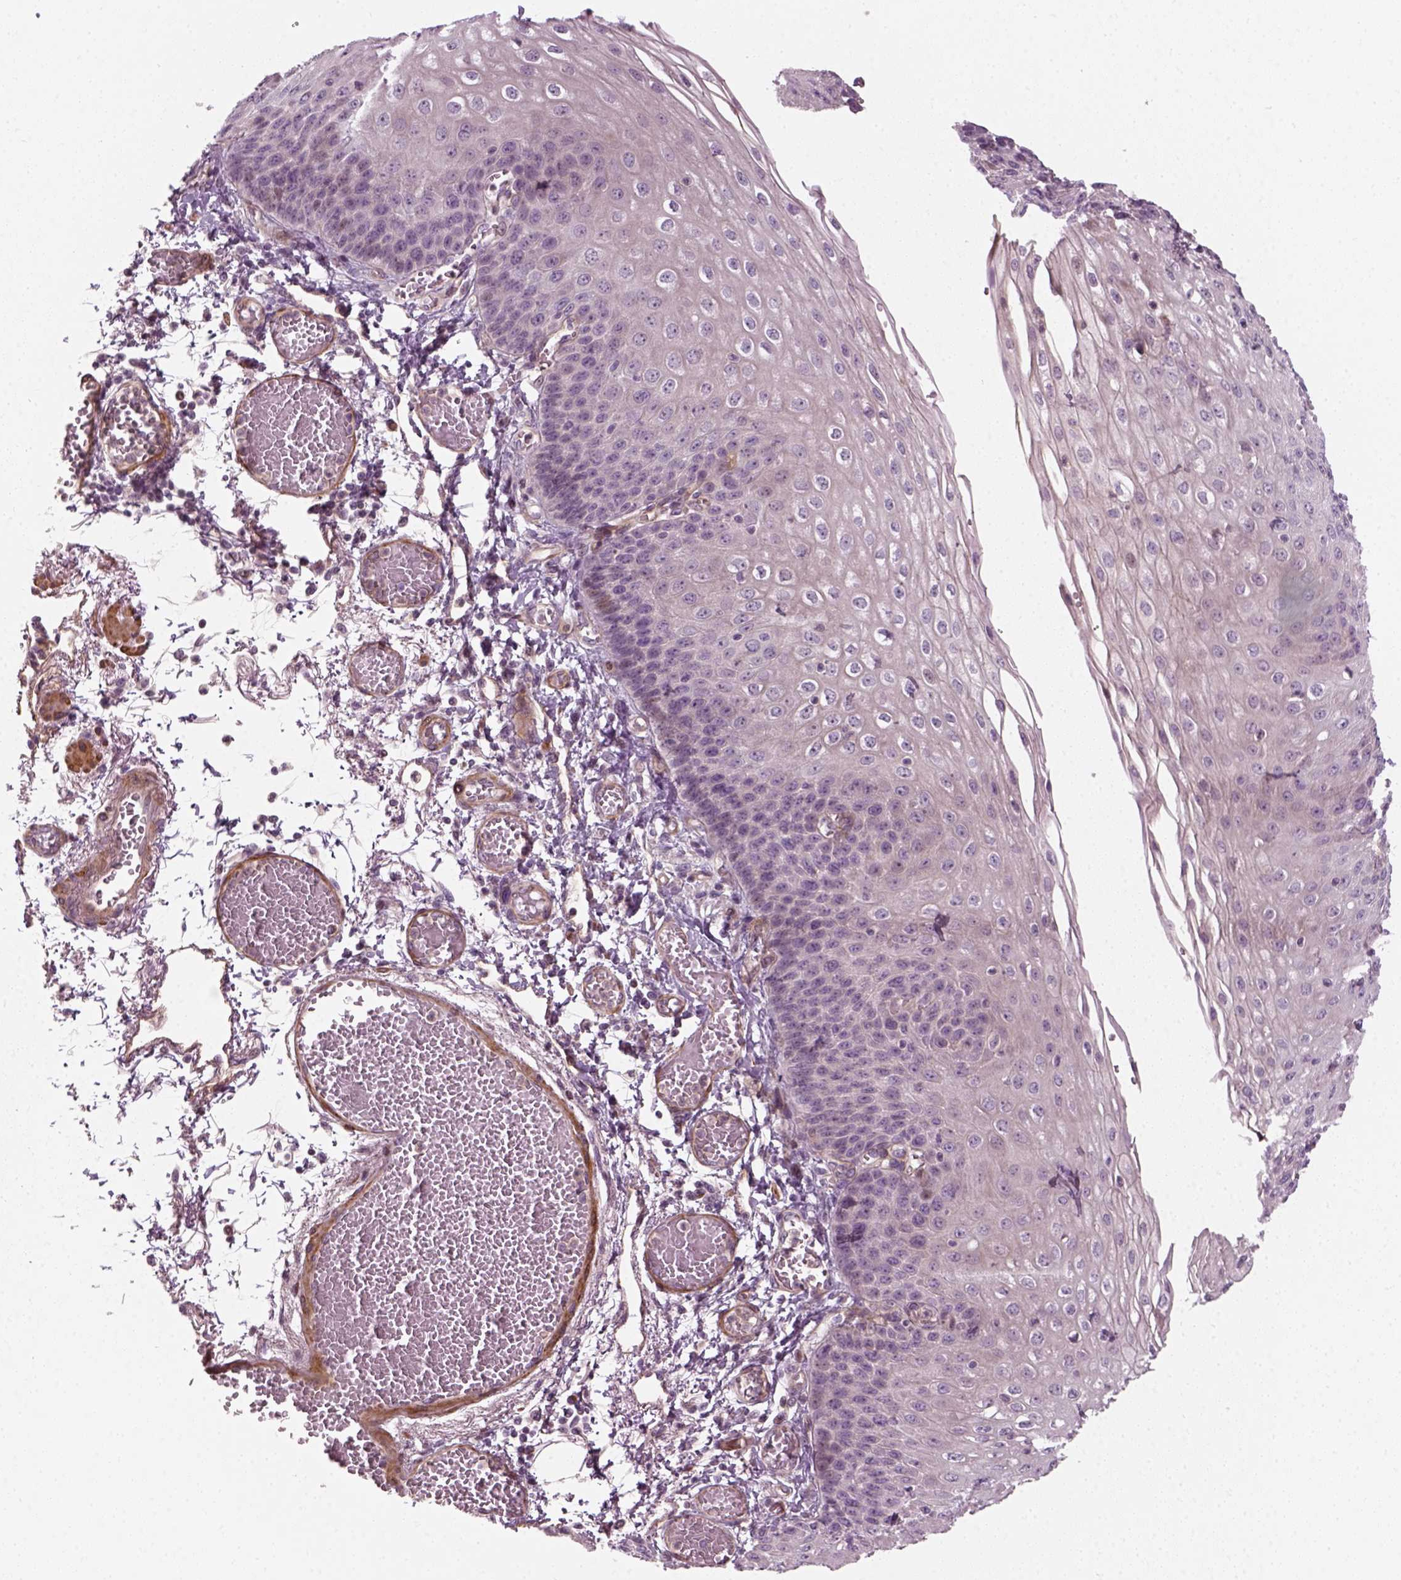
{"staining": {"intensity": "negative", "quantity": "none", "location": "none"}, "tissue": "esophagus", "cell_type": "Squamous epithelial cells", "image_type": "normal", "snomed": [{"axis": "morphology", "description": "Normal tissue, NOS"}, {"axis": "morphology", "description": "Adenocarcinoma, NOS"}, {"axis": "topography", "description": "Esophagus"}], "caption": "Squamous epithelial cells are negative for protein expression in benign human esophagus. (DAB (3,3'-diaminobenzidine) immunohistochemistry, high magnification).", "gene": "DNASE1L1", "patient": {"sex": "male", "age": 81}}